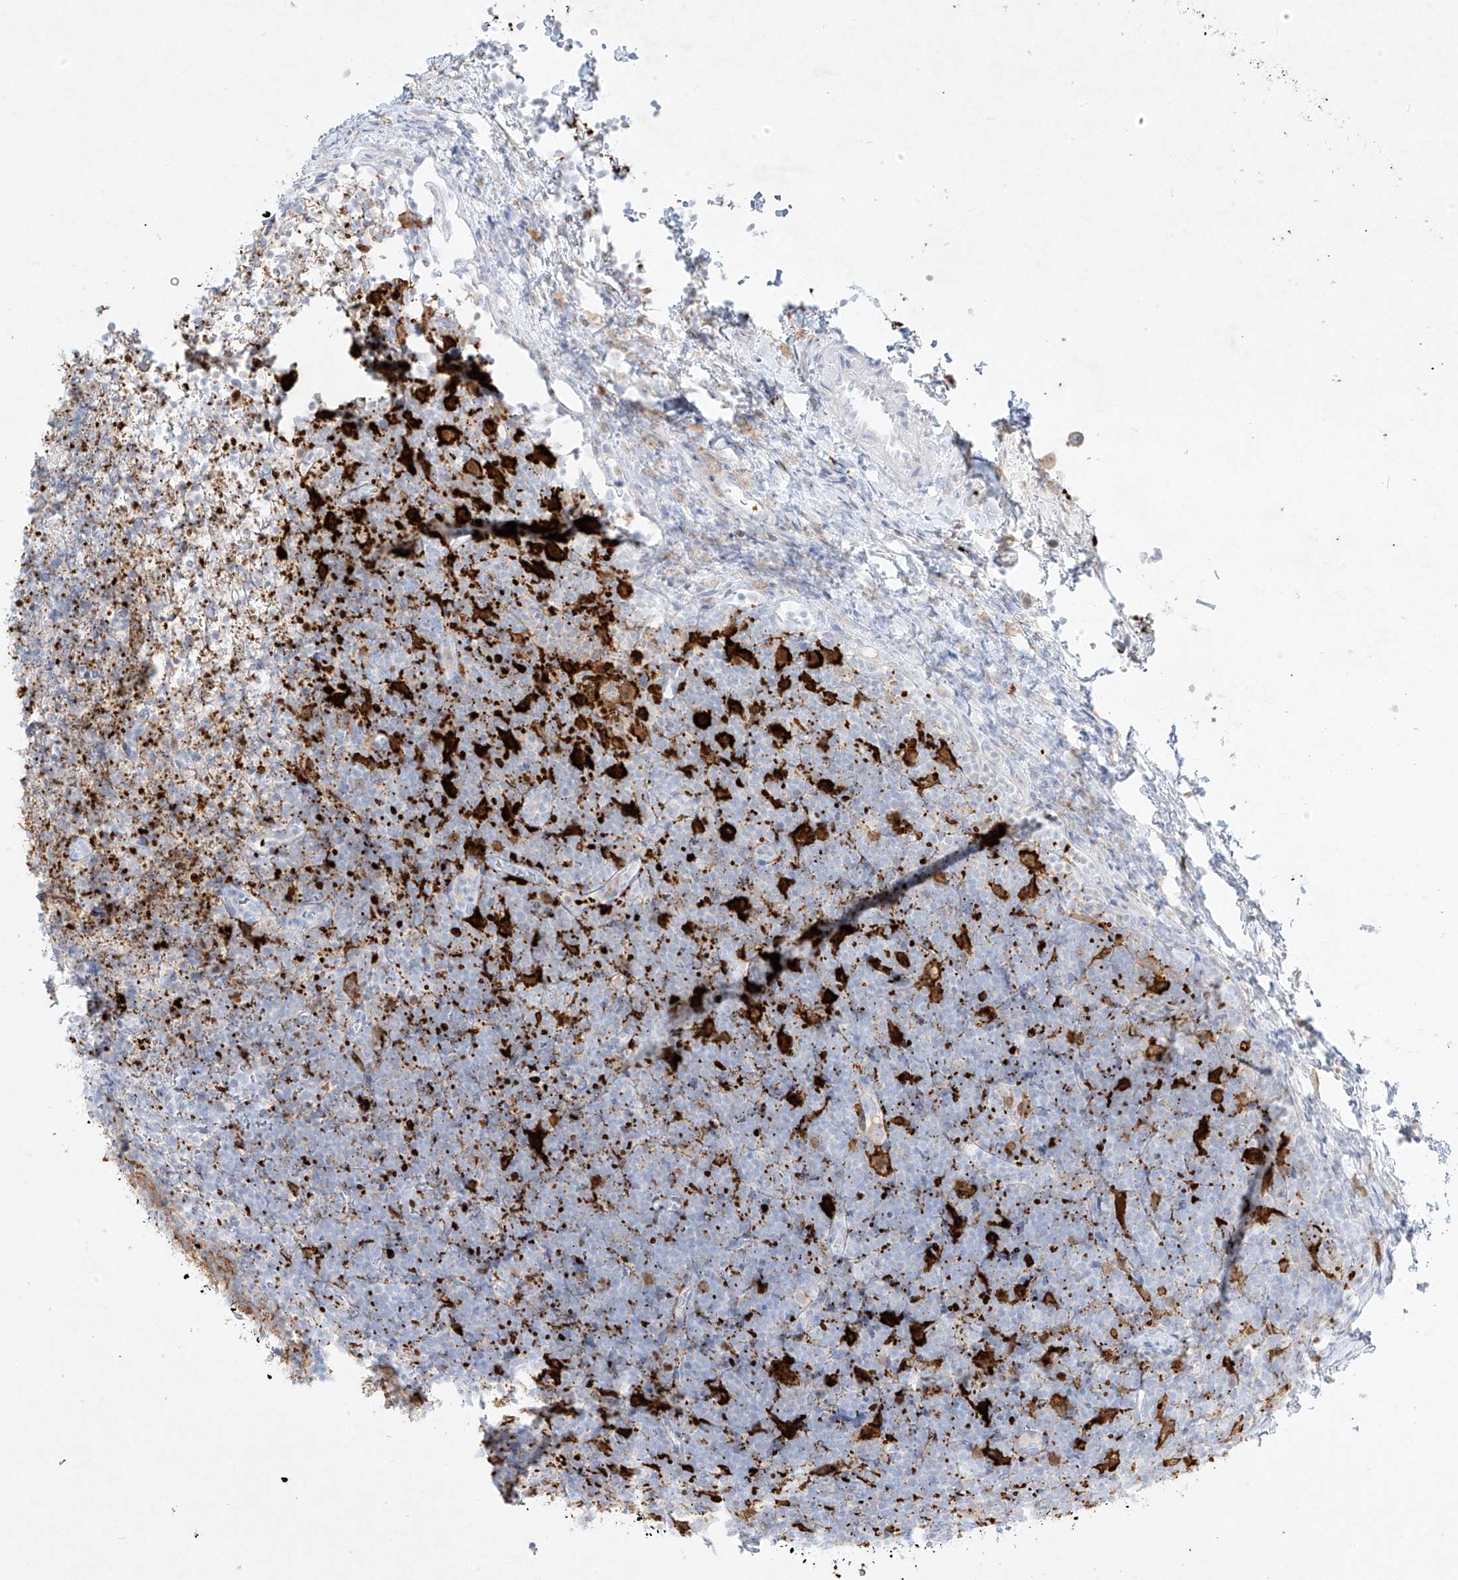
{"staining": {"intensity": "negative", "quantity": "none", "location": "none"}, "tissue": "lymphoma", "cell_type": "Tumor cells", "image_type": "cancer", "snomed": [{"axis": "morphology", "description": "Malignant lymphoma, non-Hodgkin's type, High grade"}, {"axis": "topography", "description": "Lymph node"}], "caption": "Tumor cells show no significant positivity in high-grade malignant lymphoma, non-Hodgkin's type. (DAB (3,3'-diaminobenzidine) immunohistochemistry (IHC) visualized using brightfield microscopy, high magnification).", "gene": "PLEK", "patient": {"sex": "male", "age": 13}}